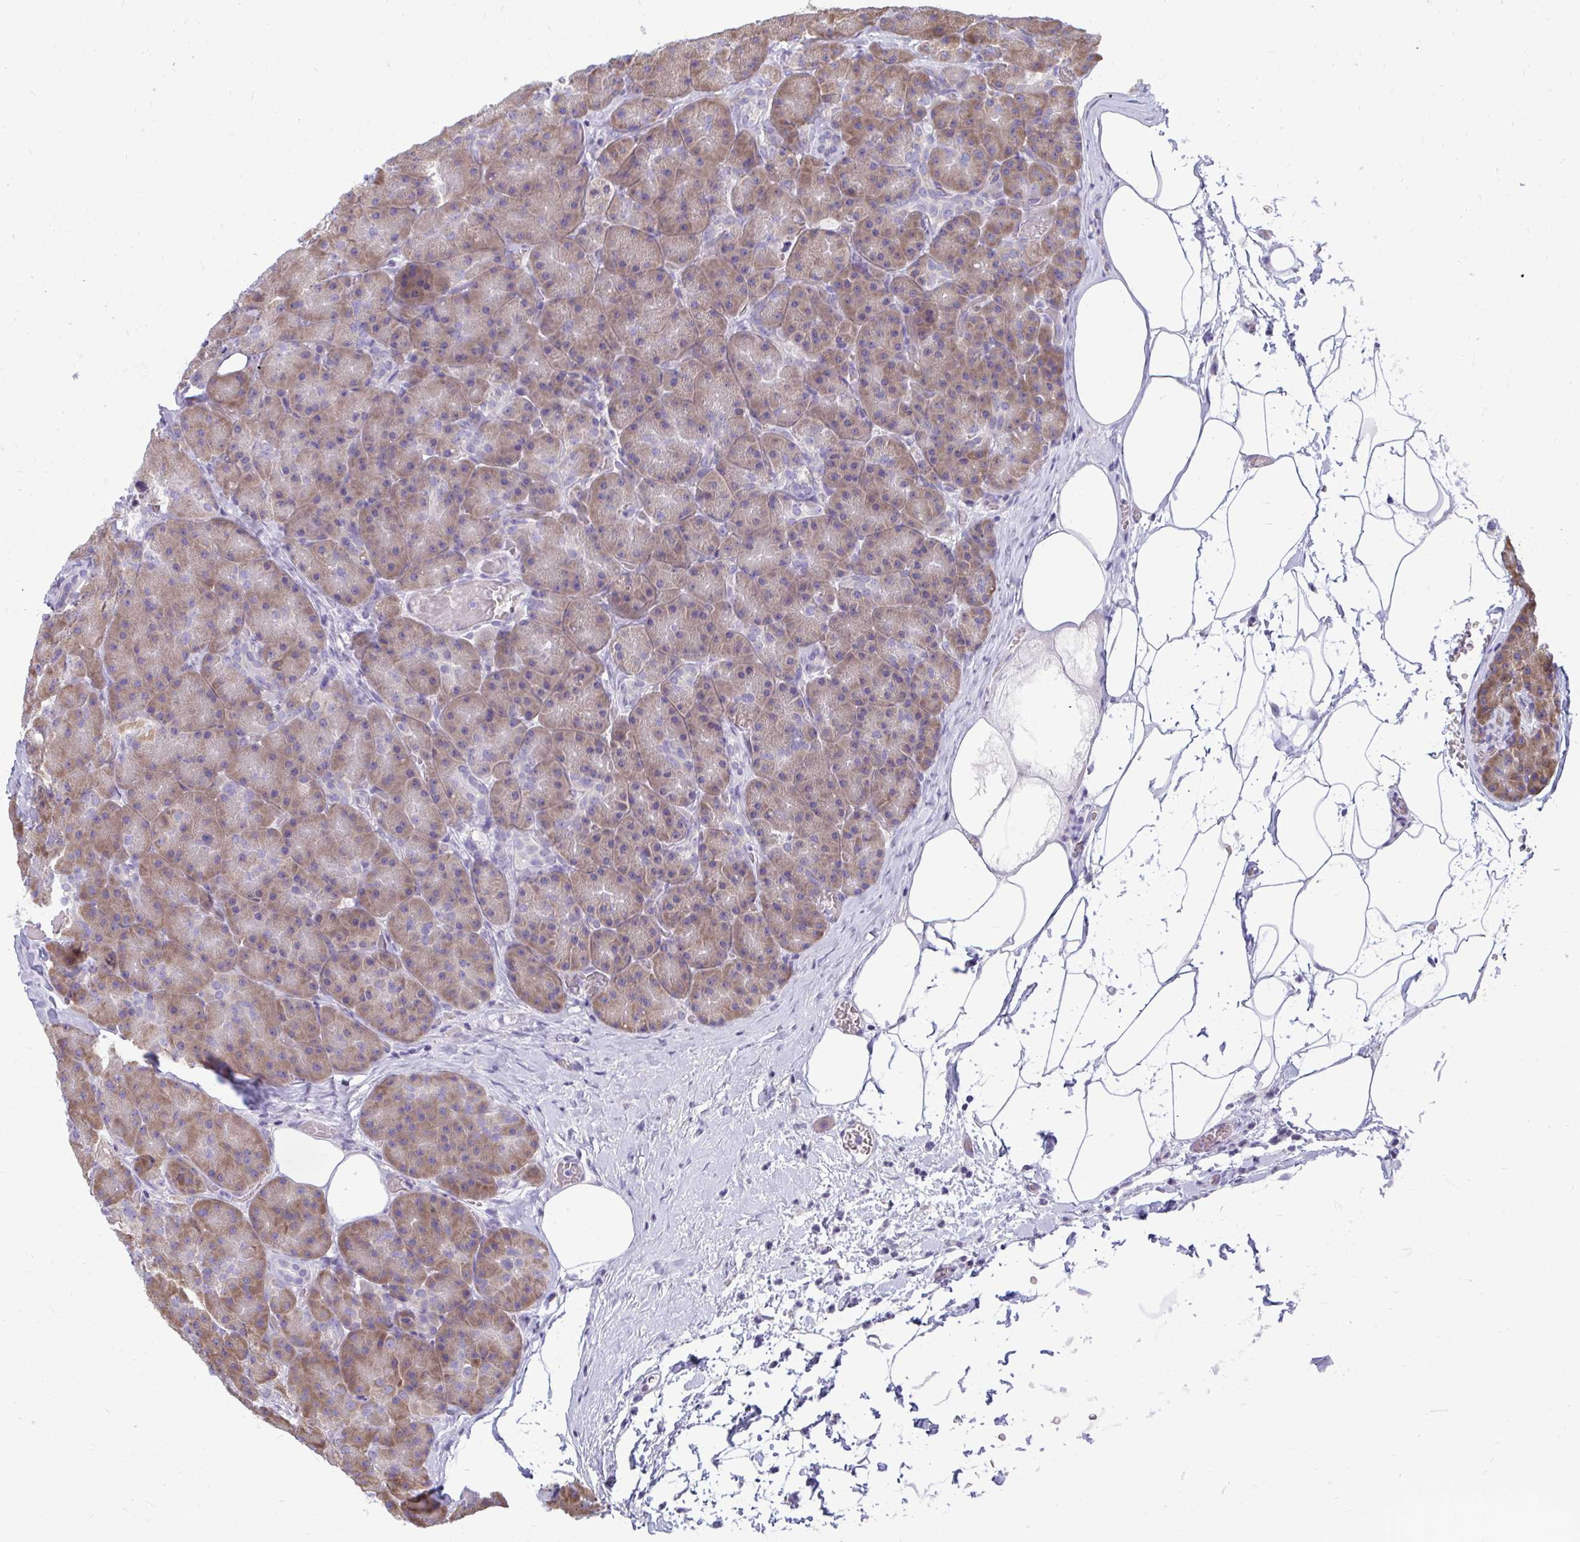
{"staining": {"intensity": "moderate", "quantity": ">75%", "location": "cytoplasmic/membranous"}, "tissue": "pancreas", "cell_type": "Exocrine glandular cells", "image_type": "normal", "snomed": [{"axis": "morphology", "description": "Normal tissue, NOS"}, {"axis": "topography", "description": "Pancreas"}], "caption": "IHC micrograph of unremarkable pancreas: human pancreas stained using immunohistochemistry reveals medium levels of moderate protein expression localized specifically in the cytoplasmic/membranous of exocrine glandular cells, appearing as a cytoplasmic/membranous brown color.", "gene": "RPLP2", "patient": {"sex": "male", "age": 57}}